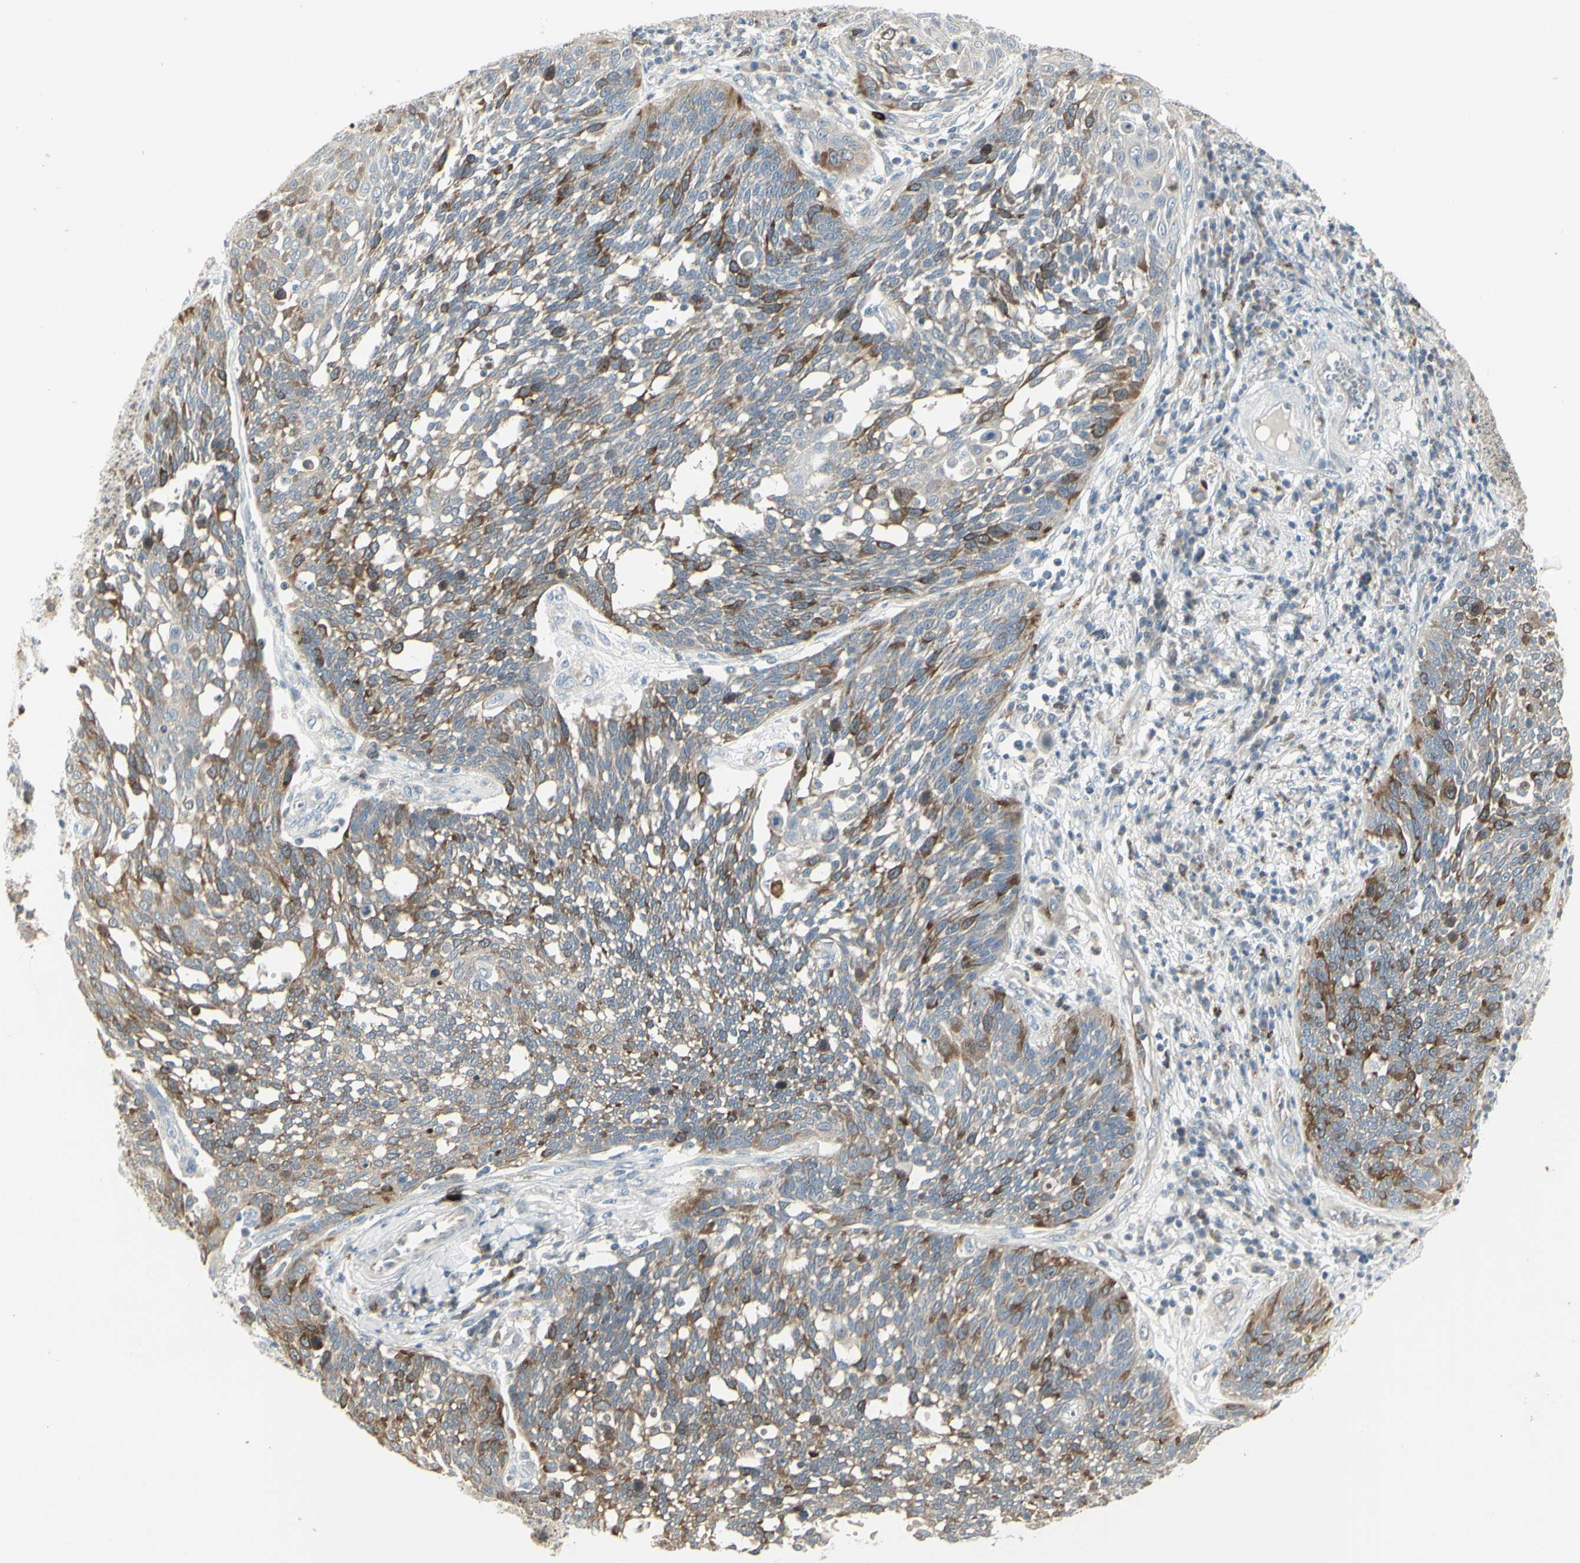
{"staining": {"intensity": "strong", "quantity": "<25%", "location": "cytoplasmic/membranous"}, "tissue": "cervical cancer", "cell_type": "Tumor cells", "image_type": "cancer", "snomed": [{"axis": "morphology", "description": "Squamous cell carcinoma, NOS"}, {"axis": "topography", "description": "Cervix"}], "caption": "A medium amount of strong cytoplasmic/membranous staining is appreciated in approximately <25% of tumor cells in cervical cancer tissue.", "gene": "CCNB2", "patient": {"sex": "female", "age": 34}}